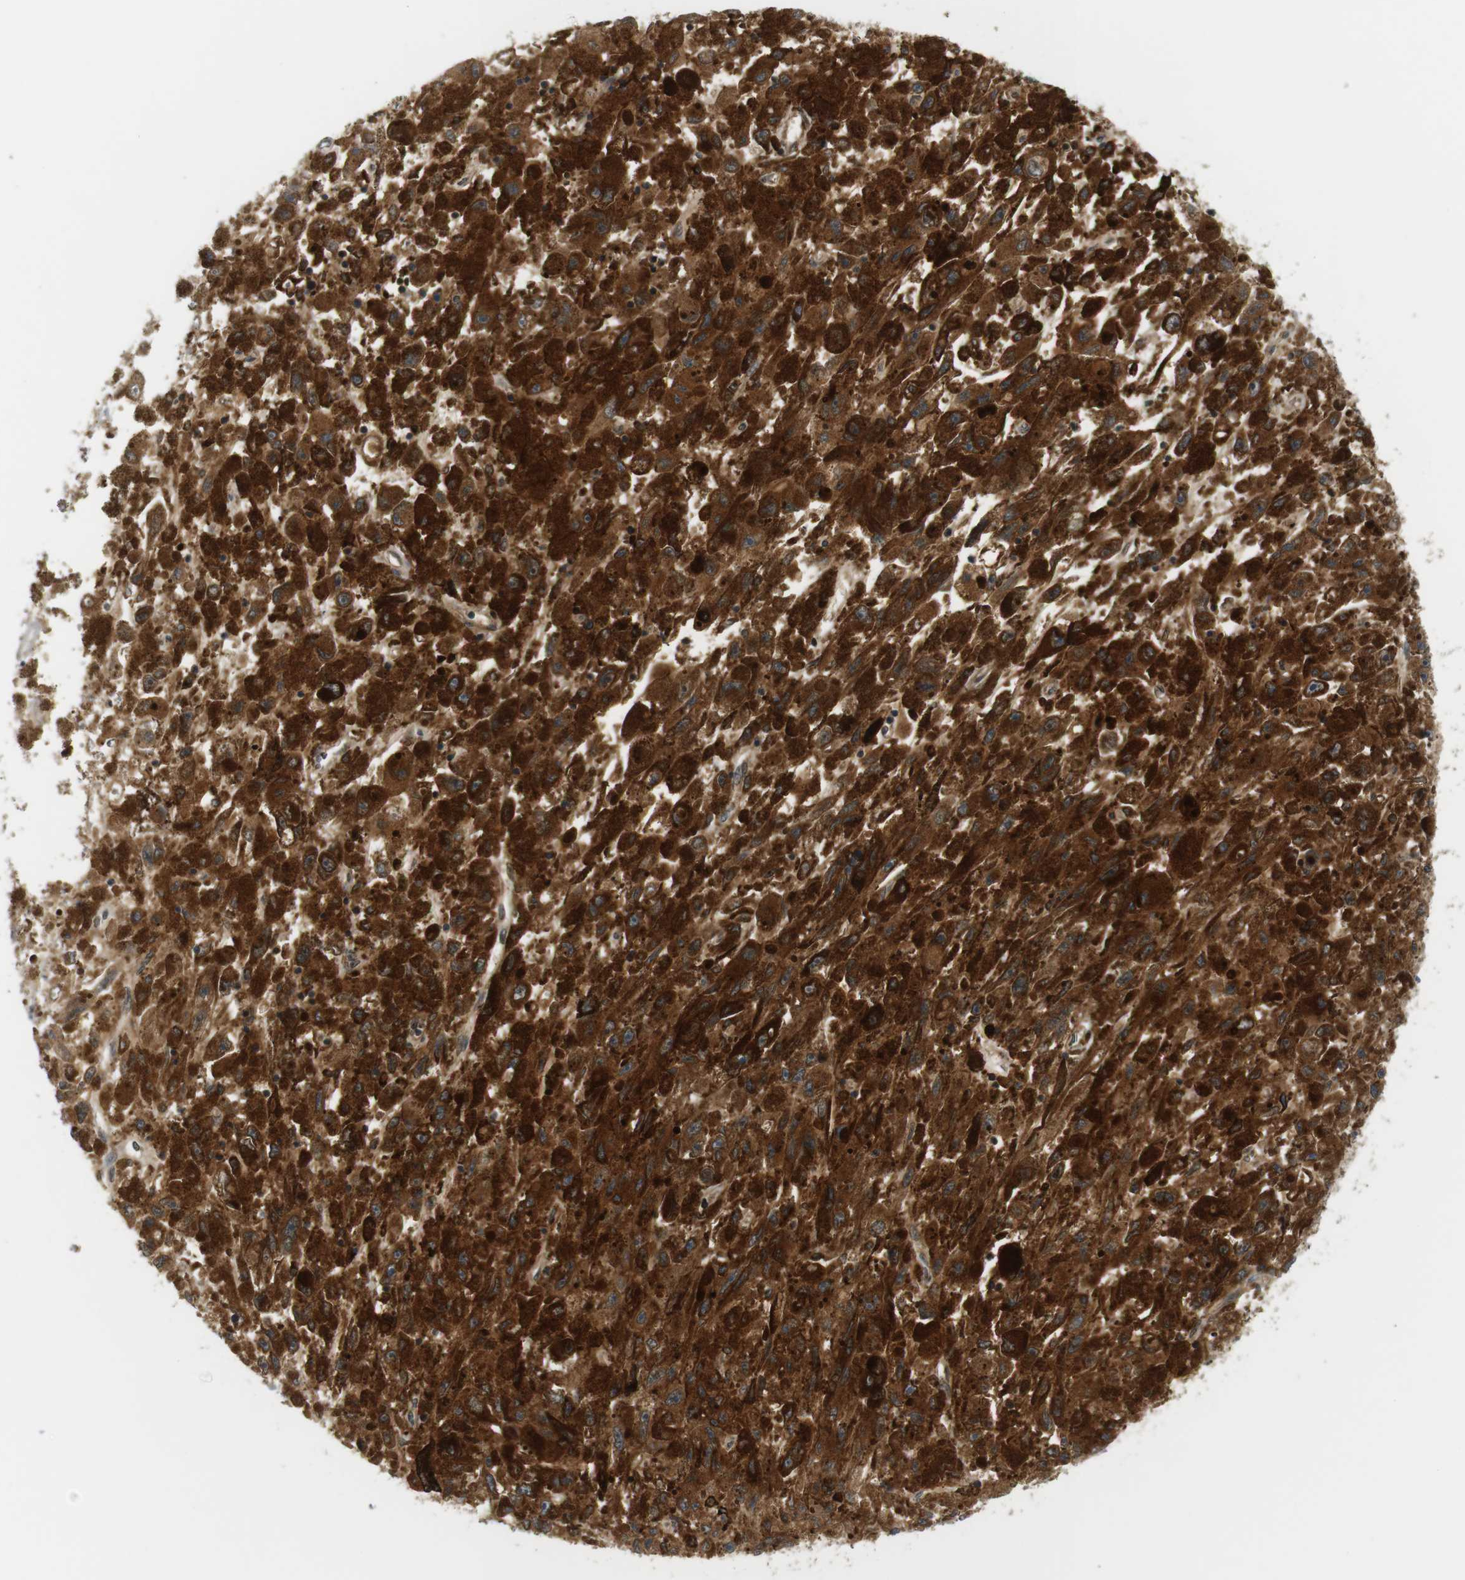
{"staining": {"intensity": "strong", "quantity": ">75%", "location": "cytoplasmic/membranous"}, "tissue": "melanoma", "cell_type": "Tumor cells", "image_type": "cancer", "snomed": [{"axis": "morphology", "description": "Malignant melanoma, NOS"}, {"axis": "topography", "description": "Skin"}], "caption": "This is a histology image of immunohistochemistry (IHC) staining of malignant melanoma, which shows strong staining in the cytoplasmic/membranous of tumor cells.", "gene": "SIRPA", "patient": {"sex": "female", "age": 104}}